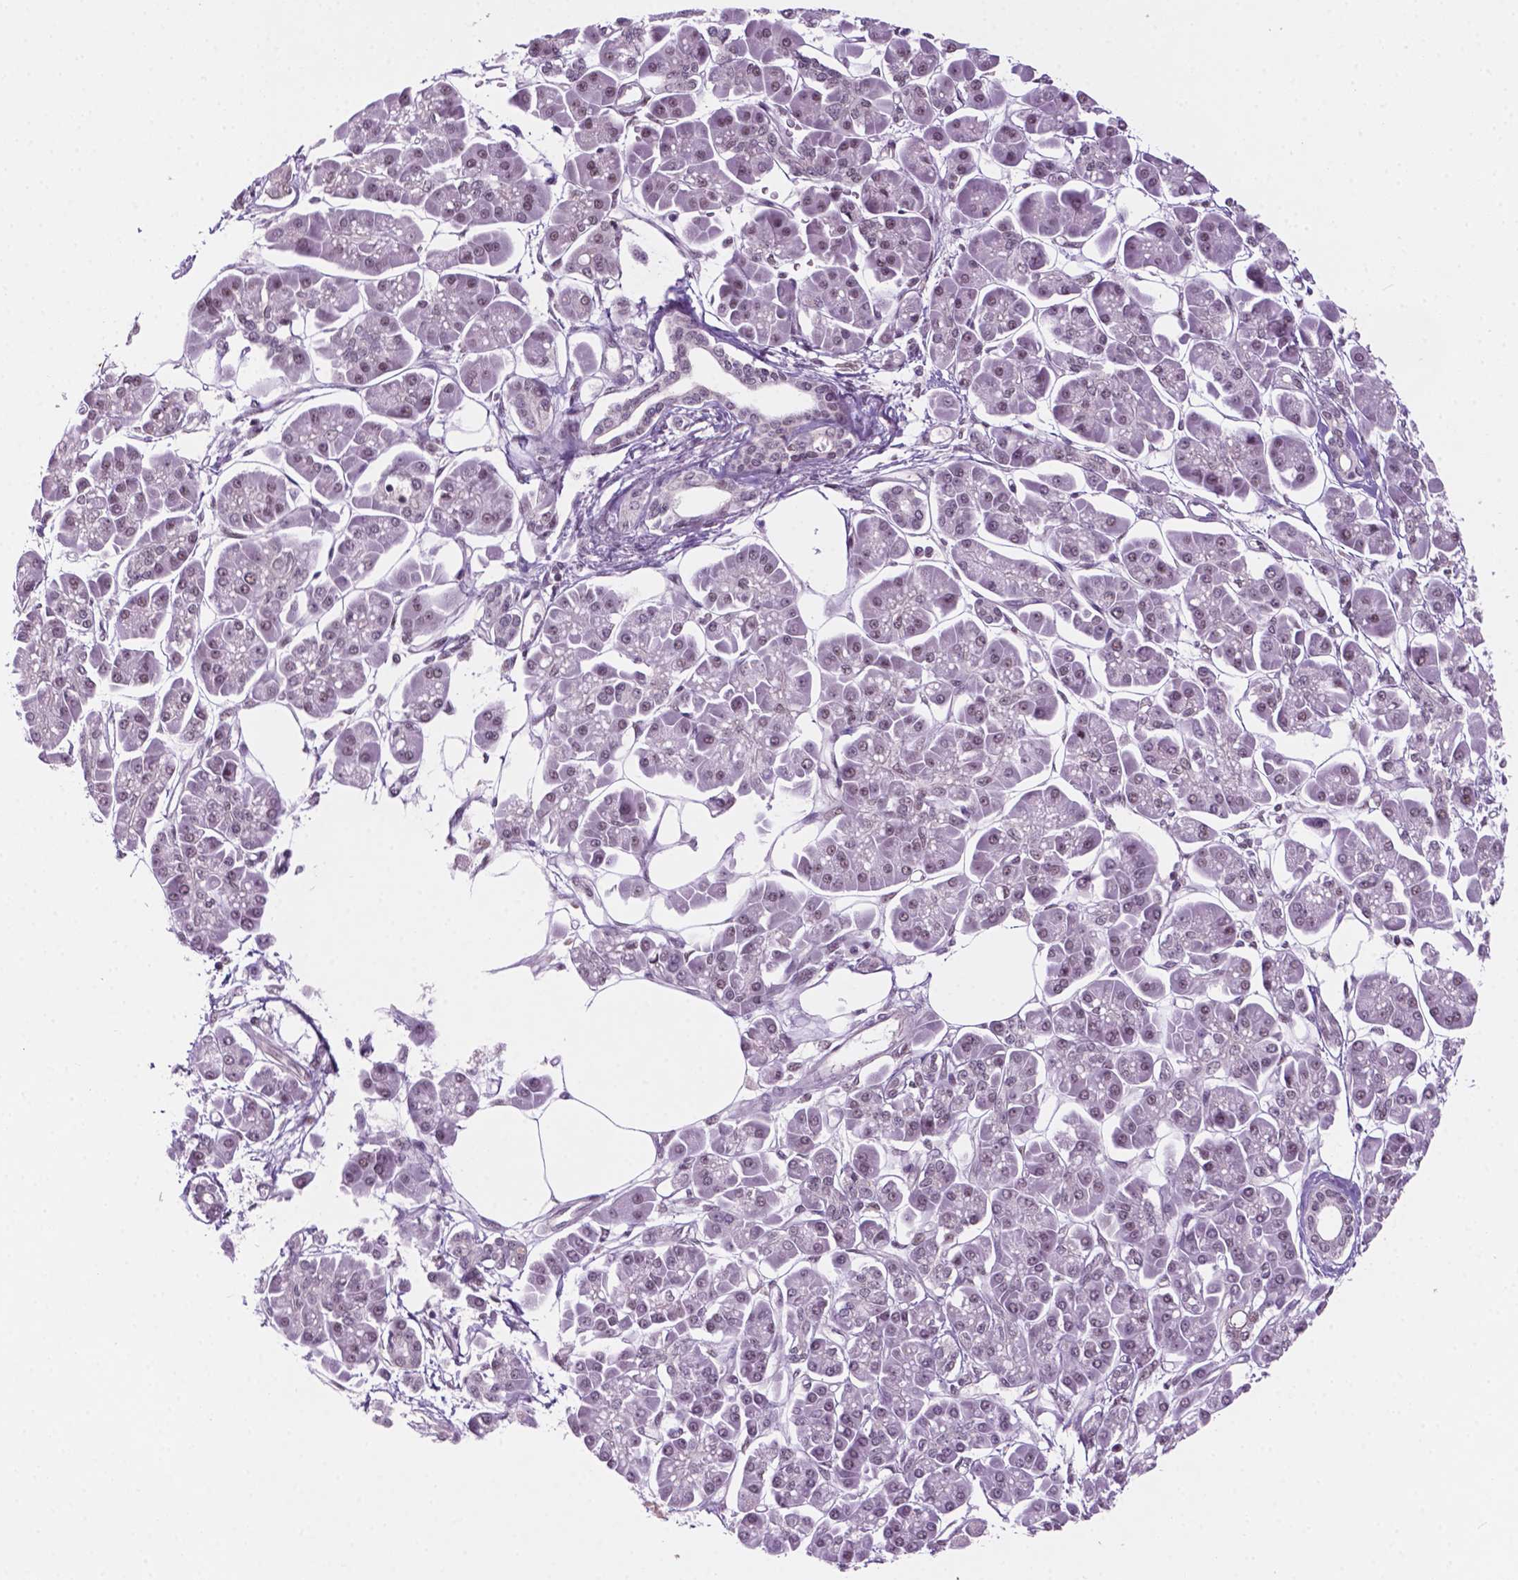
{"staining": {"intensity": "weak", "quantity": "25%-75%", "location": "nuclear"}, "tissue": "pancreatic cancer", "cell_type": "Tumor cells", "image_type": "cancer", "snomed": [{"axis": "morphology", "description": "Adenocarcinoma, NOS"}, {"axis": "topography", "description": "Pancreas"}], "caption": "This image shows pancreatic adenocarcinoma stained with immunohistochemistry to label a protein in brown. The nuclear of tumor cells show weak positivity for the protein. Nuclei are counter-stained blue.", "gene": "PHAX", "patient": {"sex": "female", "age": 77}}